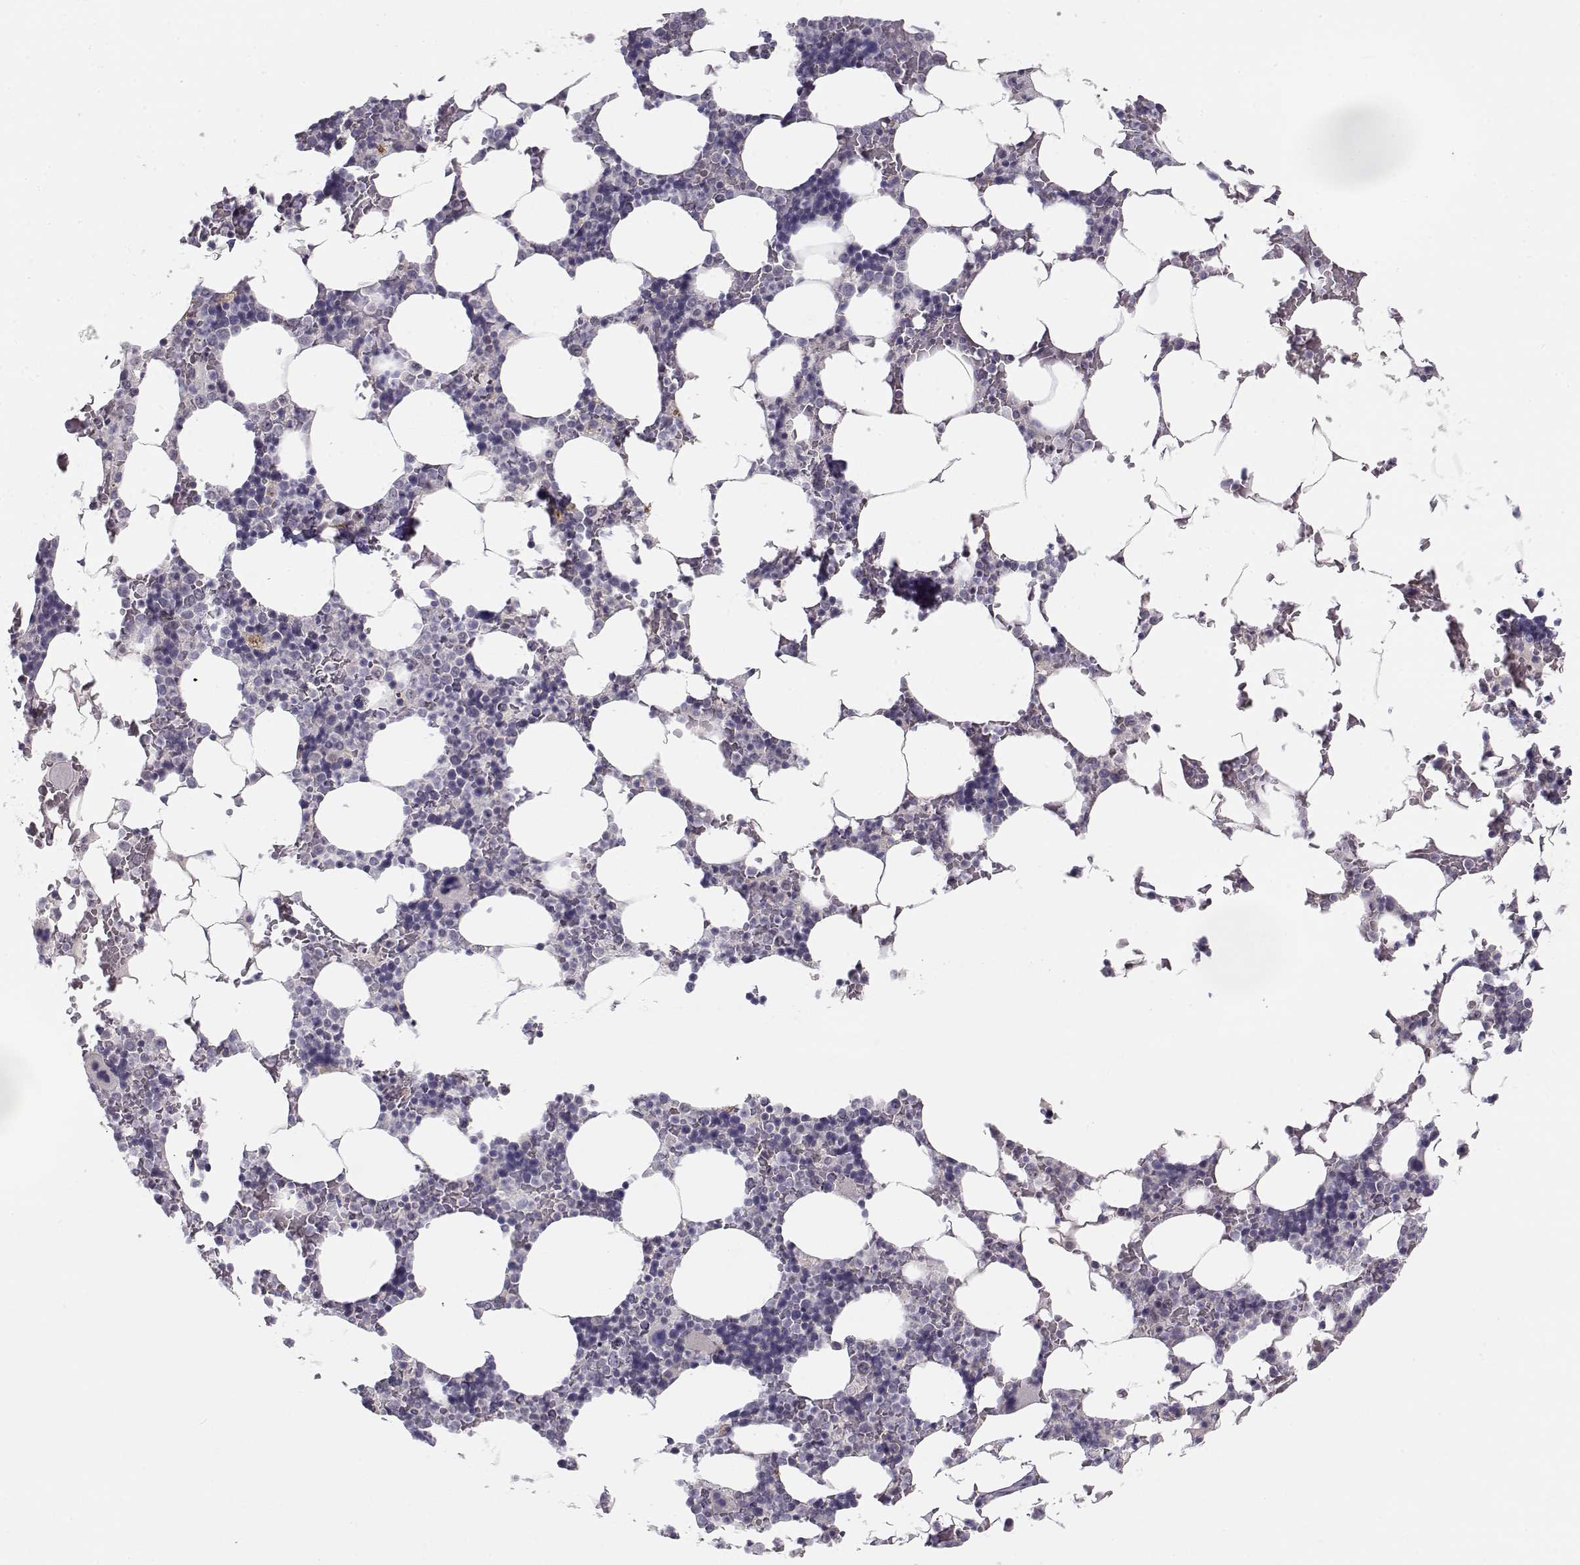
{"staining": {"intensity": "negative", "quantity": "none", "location": "none"}, "tissue": "bone marrow", "cell_type": "Hematopoietic cells", "image_type": "normal", "snomed": [{"axis": "morphology", "description": "Normal tissue, NOS"}, {"axis": "topography", "description": "Bone marrow"}], "caption": "Protein analysis of normal bone marrow exhibits no significant staining in hematopoietic cells.", "gene": "C16orf86", "patient": {"sex": "male", "age": 51}}